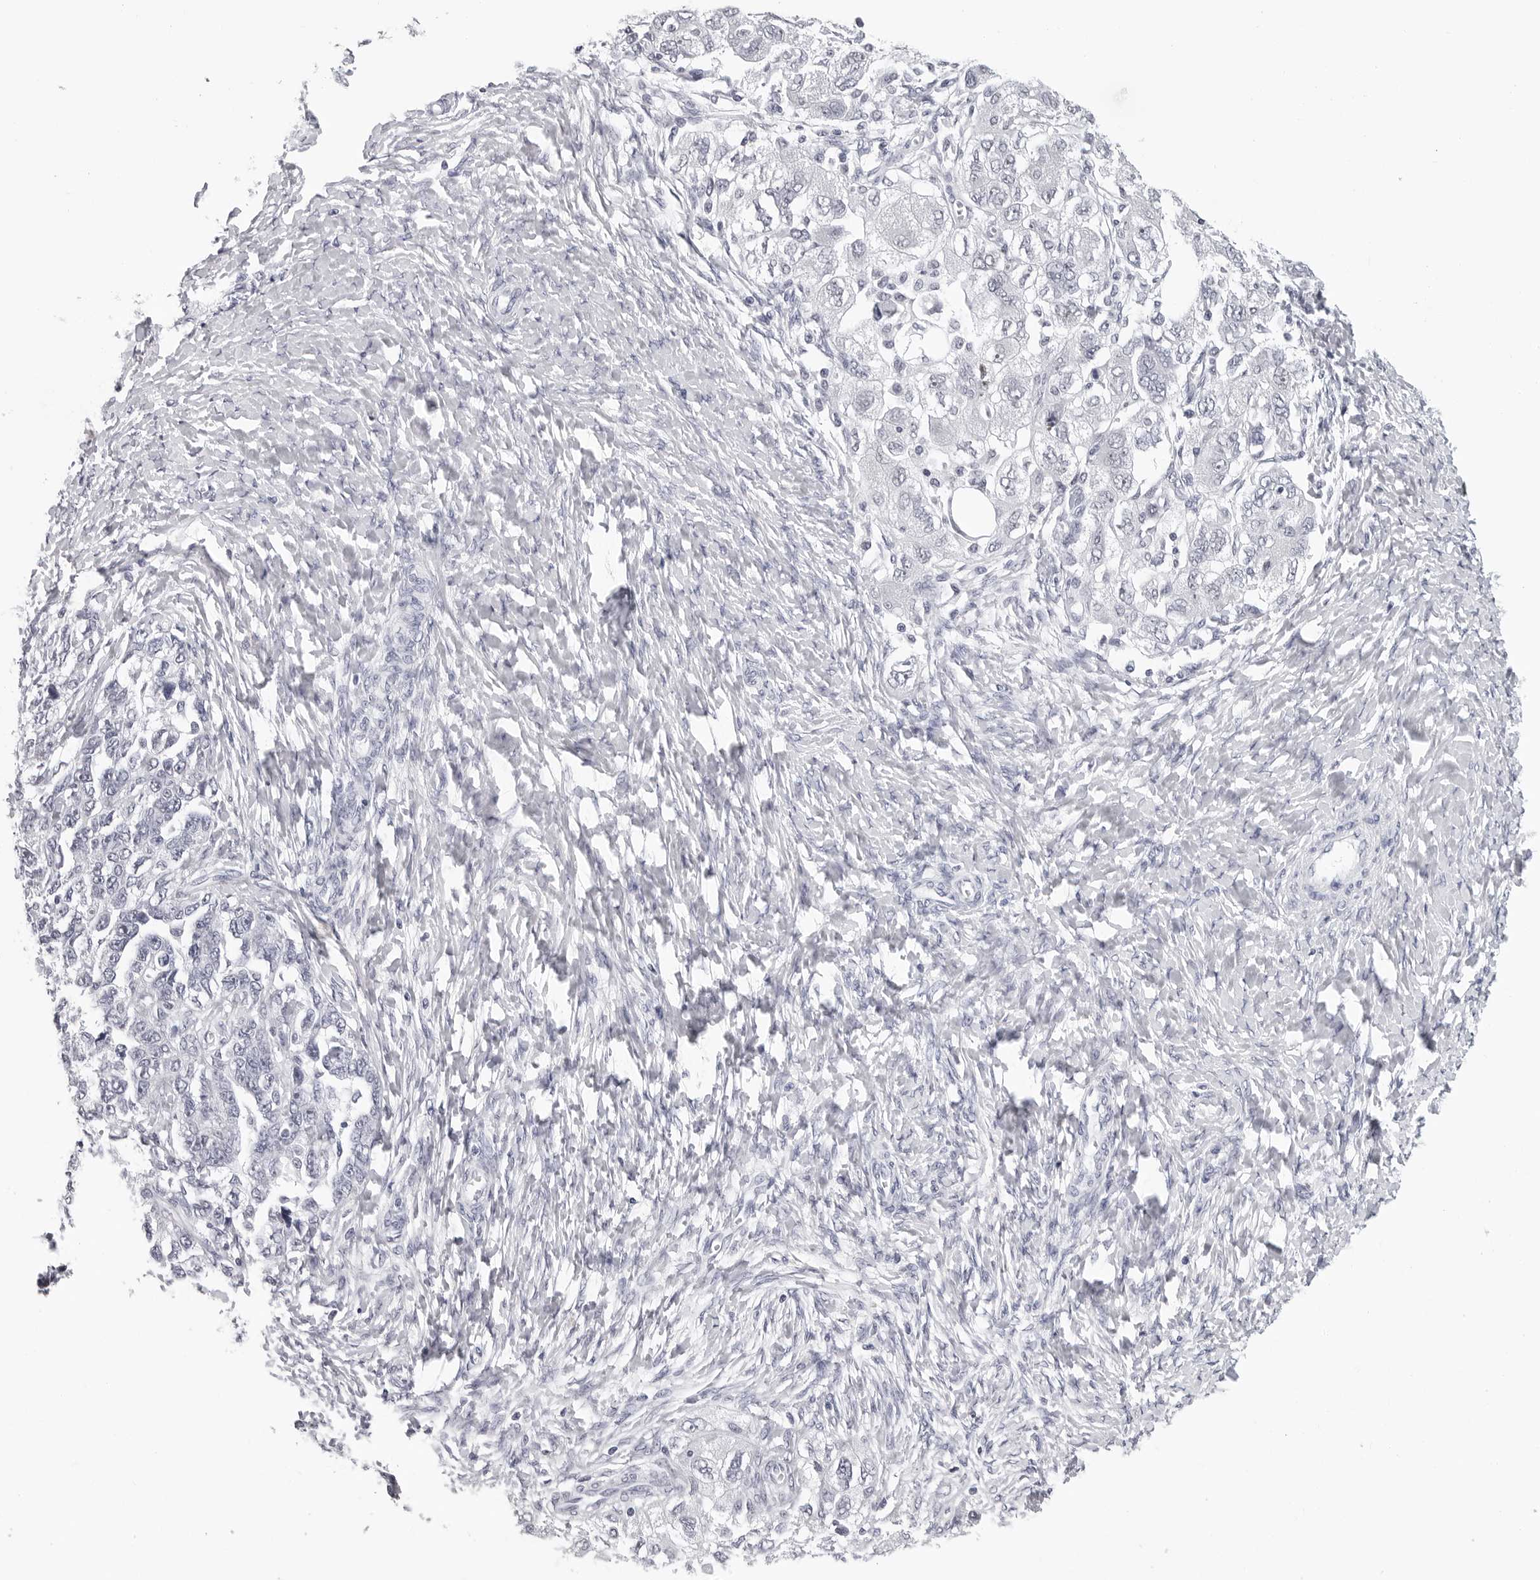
{"staining": {"intensity": "negative", "quantity": "none", "location": "none"}, "tissue": "ovarian cancer", "cell_type": "Tumor cells", "image_type": "cancer", "snomed": [{"axis": "morphology", "description": "Carcinoma, NOS"}, {"axis": "morphology", "description": "Cystadenocarcinoma, serous, NOS"}, {"axis": "topography", "description": "Ovary"}], "caption": "Immunohistochemistry of human ovarian carcinoma displays no staining in tumor cells.", "gene": "GNL2", "patient": {"sex": "female", "age": 69}}